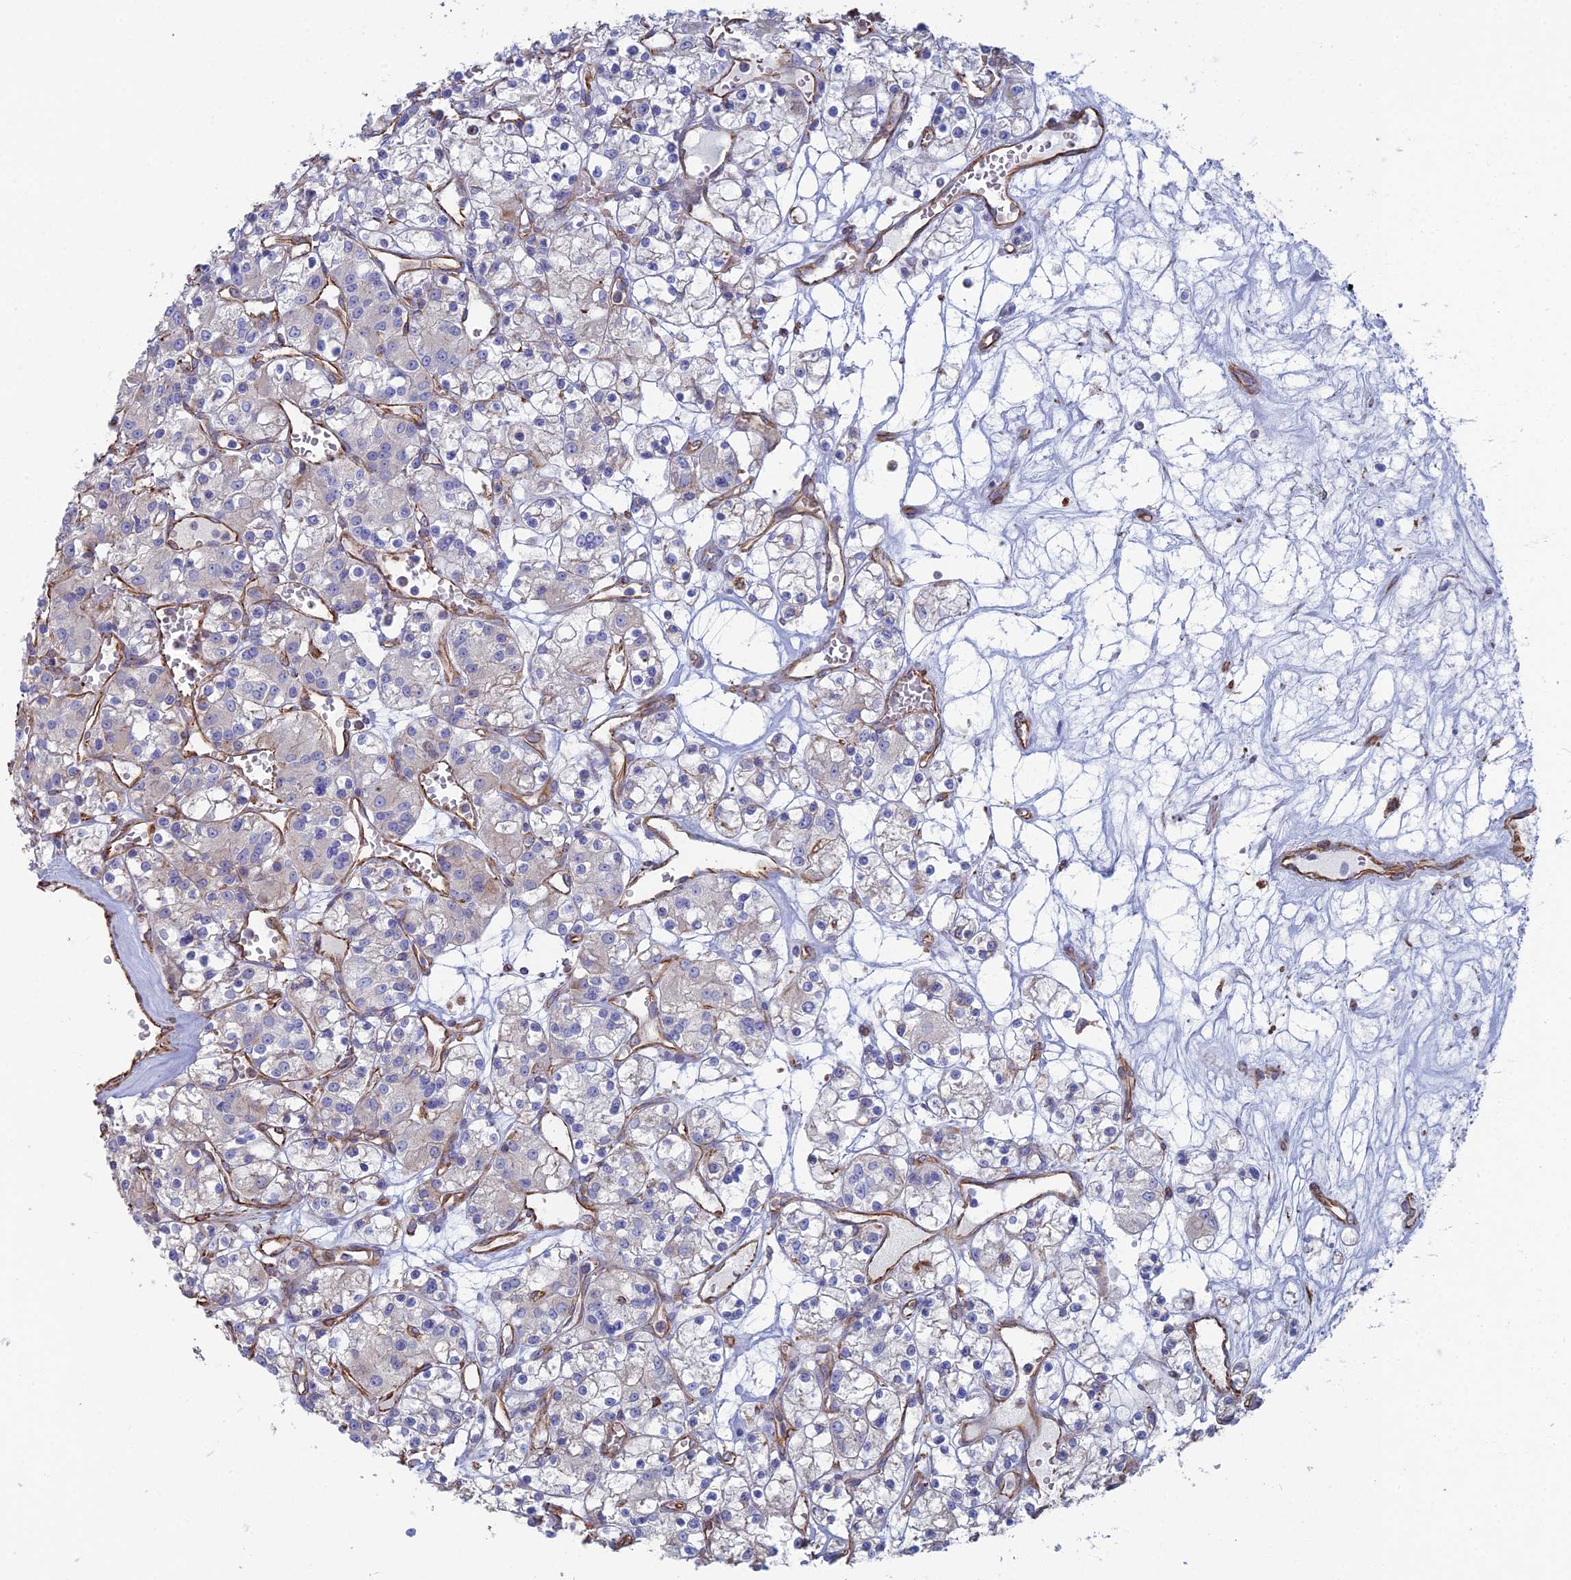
{"staining": {"intensity": "weak", "quantity": "<25%", "location": "cytoplasmic/membranous"}, "tissue": "renal cancer", "cell_type": "Tumor cells", "image_type": "cancer", "snomed": [{"axis": "morphology", "description": "Adenocarcinoma, NOS"}, {"axis": "topography", "description": "Kidney"}], "caption": "This is an IHC micrograph of human renal cancer (adenocarcinoma). There is no staining in tumor cells.", "gene": "CLVS2", "patient": {"sex": "female", "age": 59}}